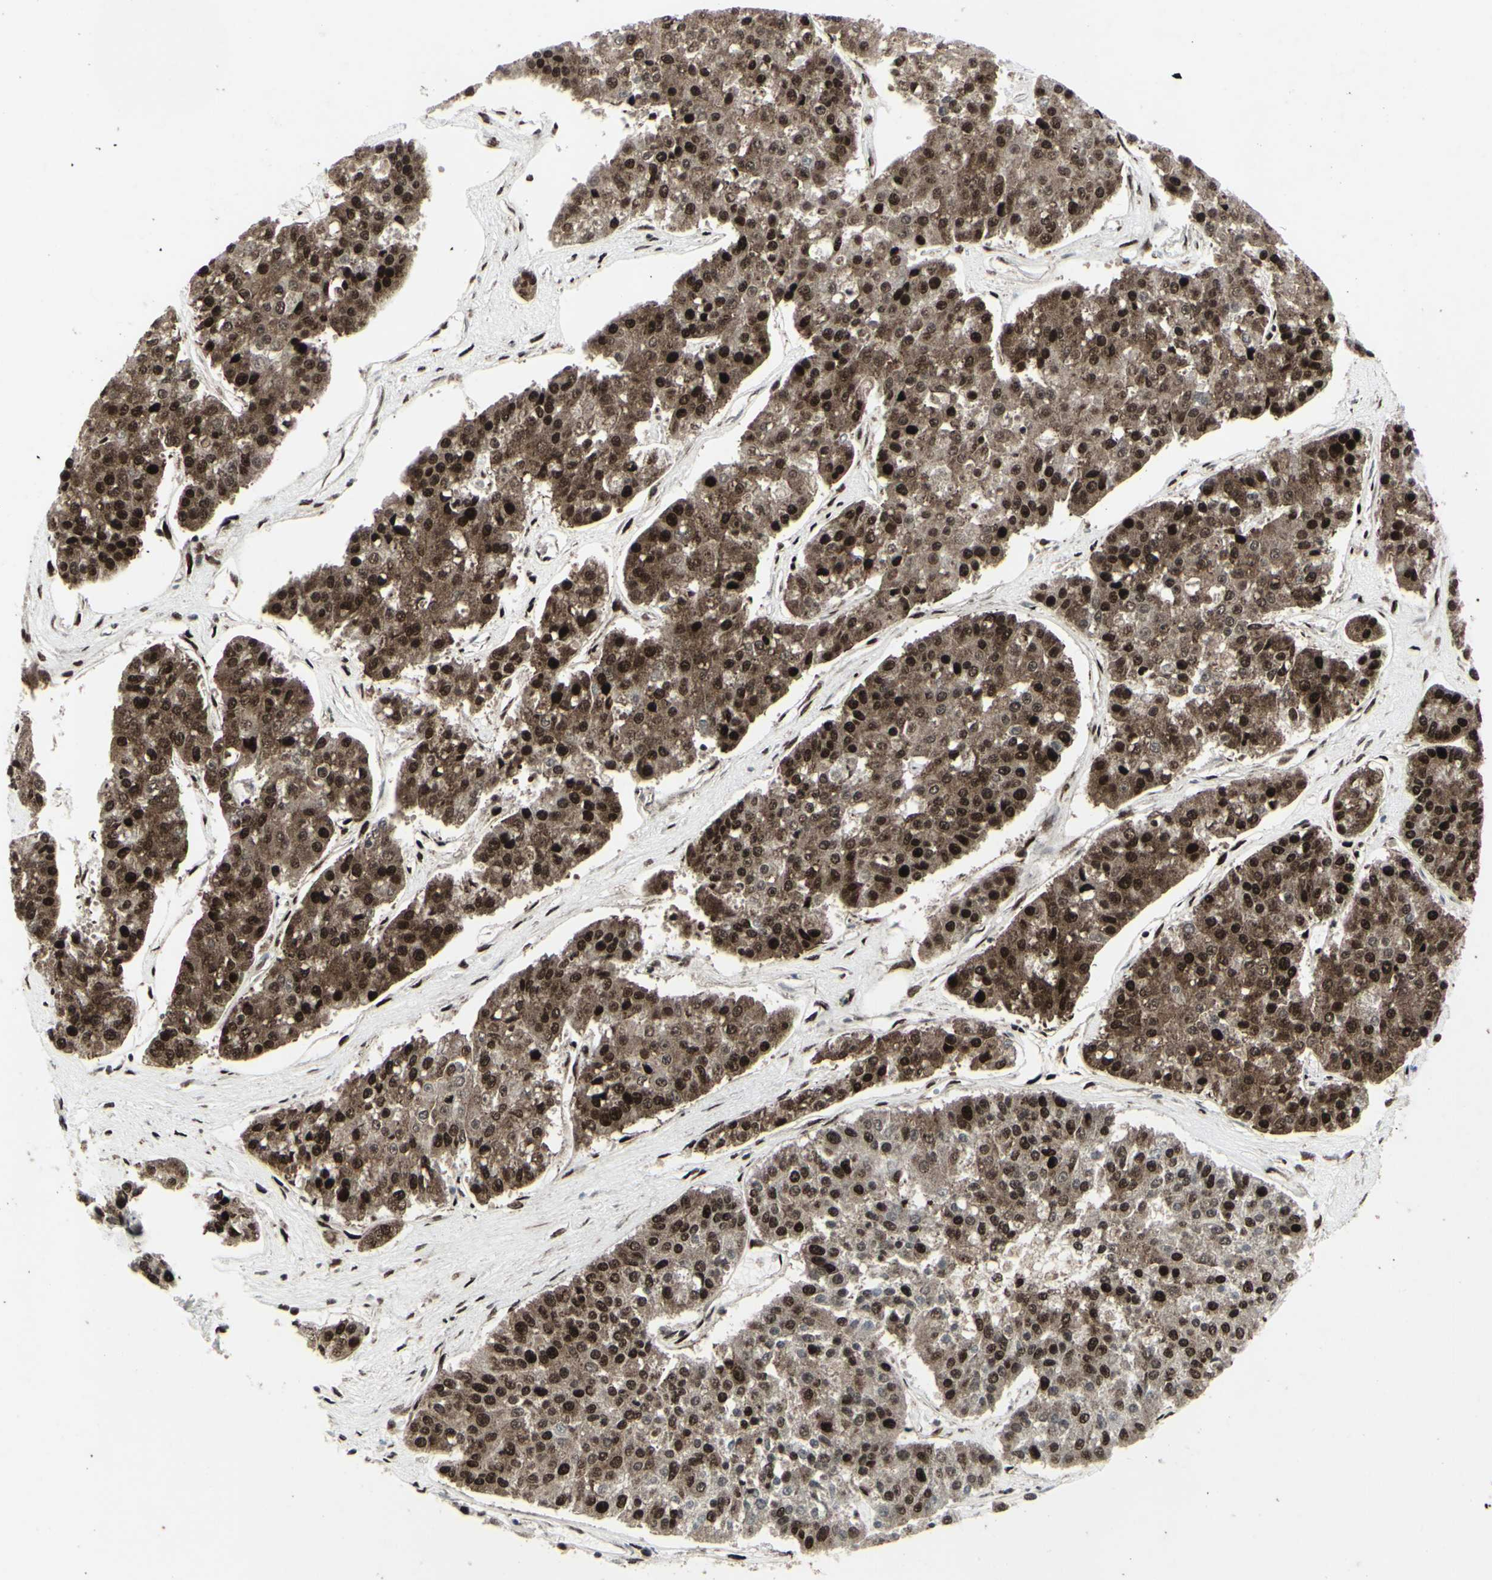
{"staining": {"intensity": "strong", "quantity": ">75%", "location": "cytoplasmic/membranous,nuclear"}, "tissue": "pancreatic cancer", "cell_type": "Tumor cells", "image_type": "cancer", "snomed": [{"axis": "morphology", "description": "Adenocarcinoma, NOS"}, {"axis": "topography", "description": "Pancreas"}], "caption": "An image of human adenocarcinoma (pancreatic) stained for a protein demonstrates strong cytoplasmic/membranous and nuclear brown staining in tumor cells.", "gene": "U2AF2", "patient": {"sex": "male", "age": 50}}